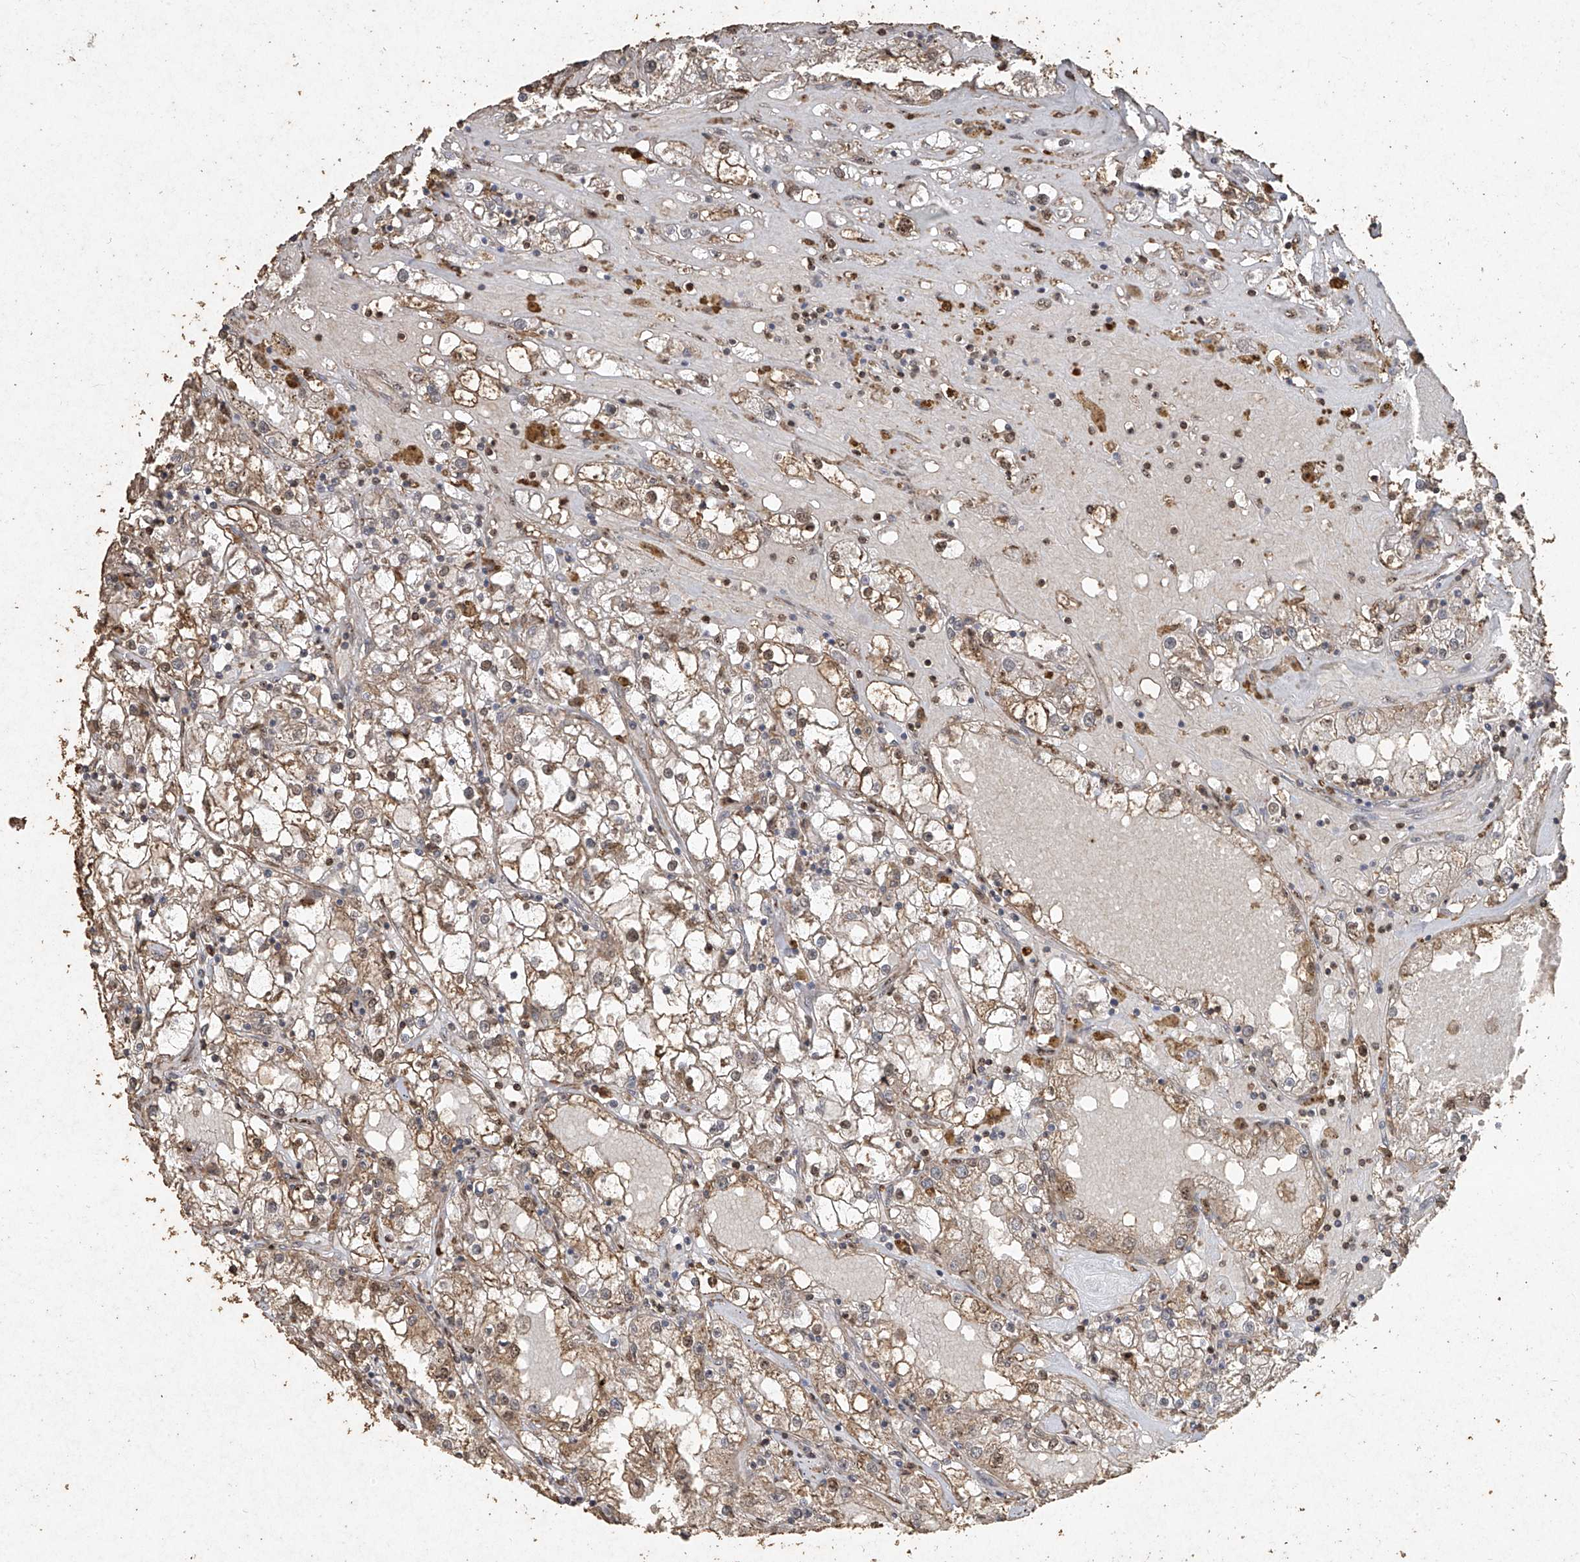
{"staining": {"intensity": "moderate", "quantity": "25%-75%", "location": "cytoplasmic/membranous"}, "tissue": "renal cancer", "cell_type": "Tumor cells", "image_type": "cancer", "snomed": [{"axis": "morphology", "description": "Adenocarcinoma, NOS"}, {"axis": "topography", "description": "Kidney"}], "caption": "Brown immunohistochemical staining in human adenocarcinoma (renal) demonstrates moderate cytoplasmic/membranous positivity in about 25%-75% of tumor cells.", "gene": "ERBB3", "patient": {"sex": "male", "age": 56}}